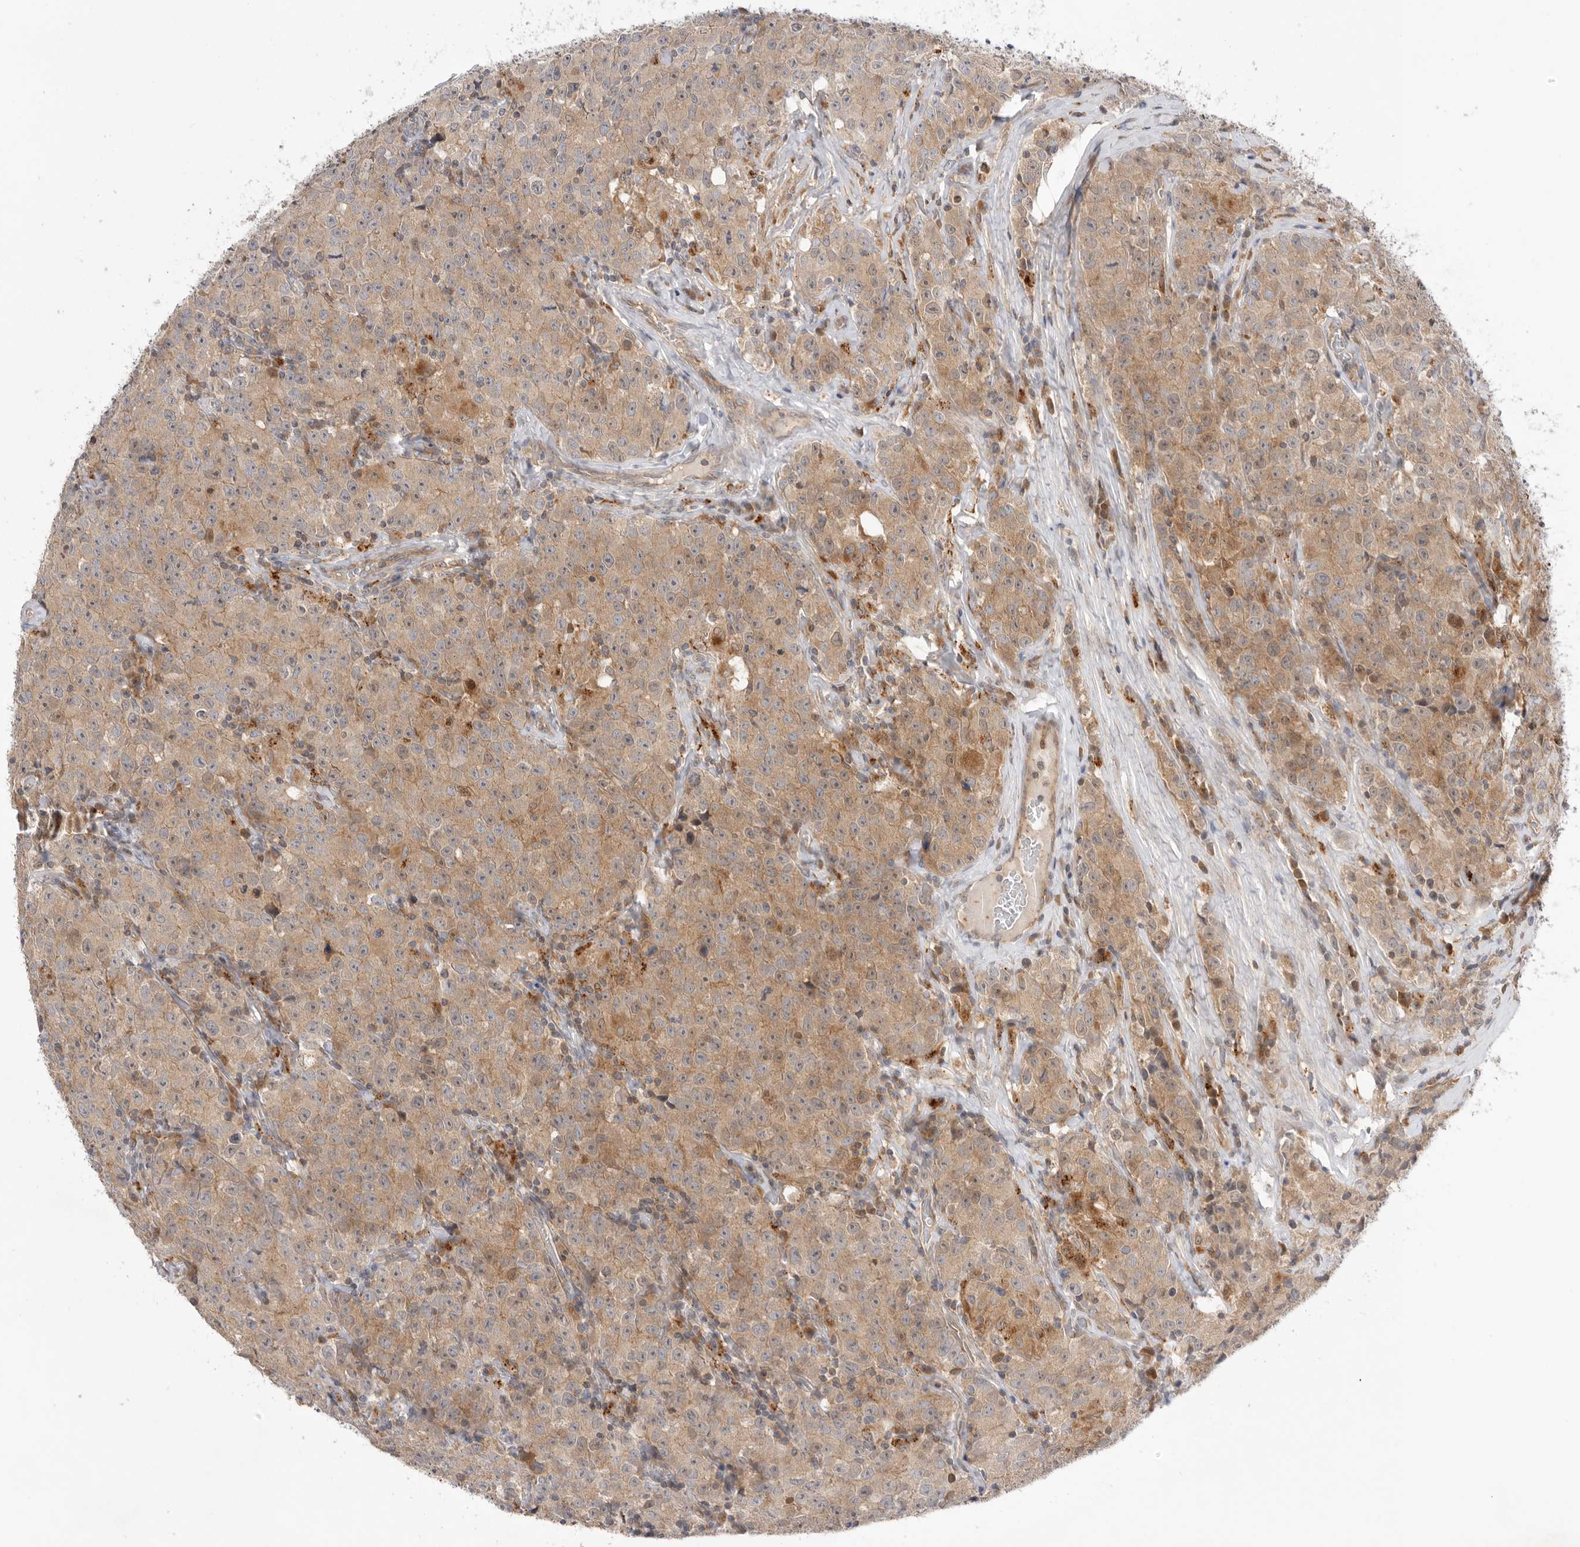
{"staining": {"intensity": "moderate", "quantity": ">75%", "location": "cytoplasmic/membranous"}, "tissue": "testis cancer", "cell_type": "Tumor cells", "image_type": "cancer", "snomed": [{"axis": "morphology", "description": "Seminoma, NOS"}, {"axis": "morphology", "description": "Carcinoma, Embryonal, NOS"}, {"axis": "topography", "description": "Testis"}], "caption": "This histopathology image displays IHC staining of testis cancer, with medium moderate cytoplasmic/membranous positivity in about >75% of tumor cells.", "gene": "GNE", "patient": {"sex": "male", "age": 43}}